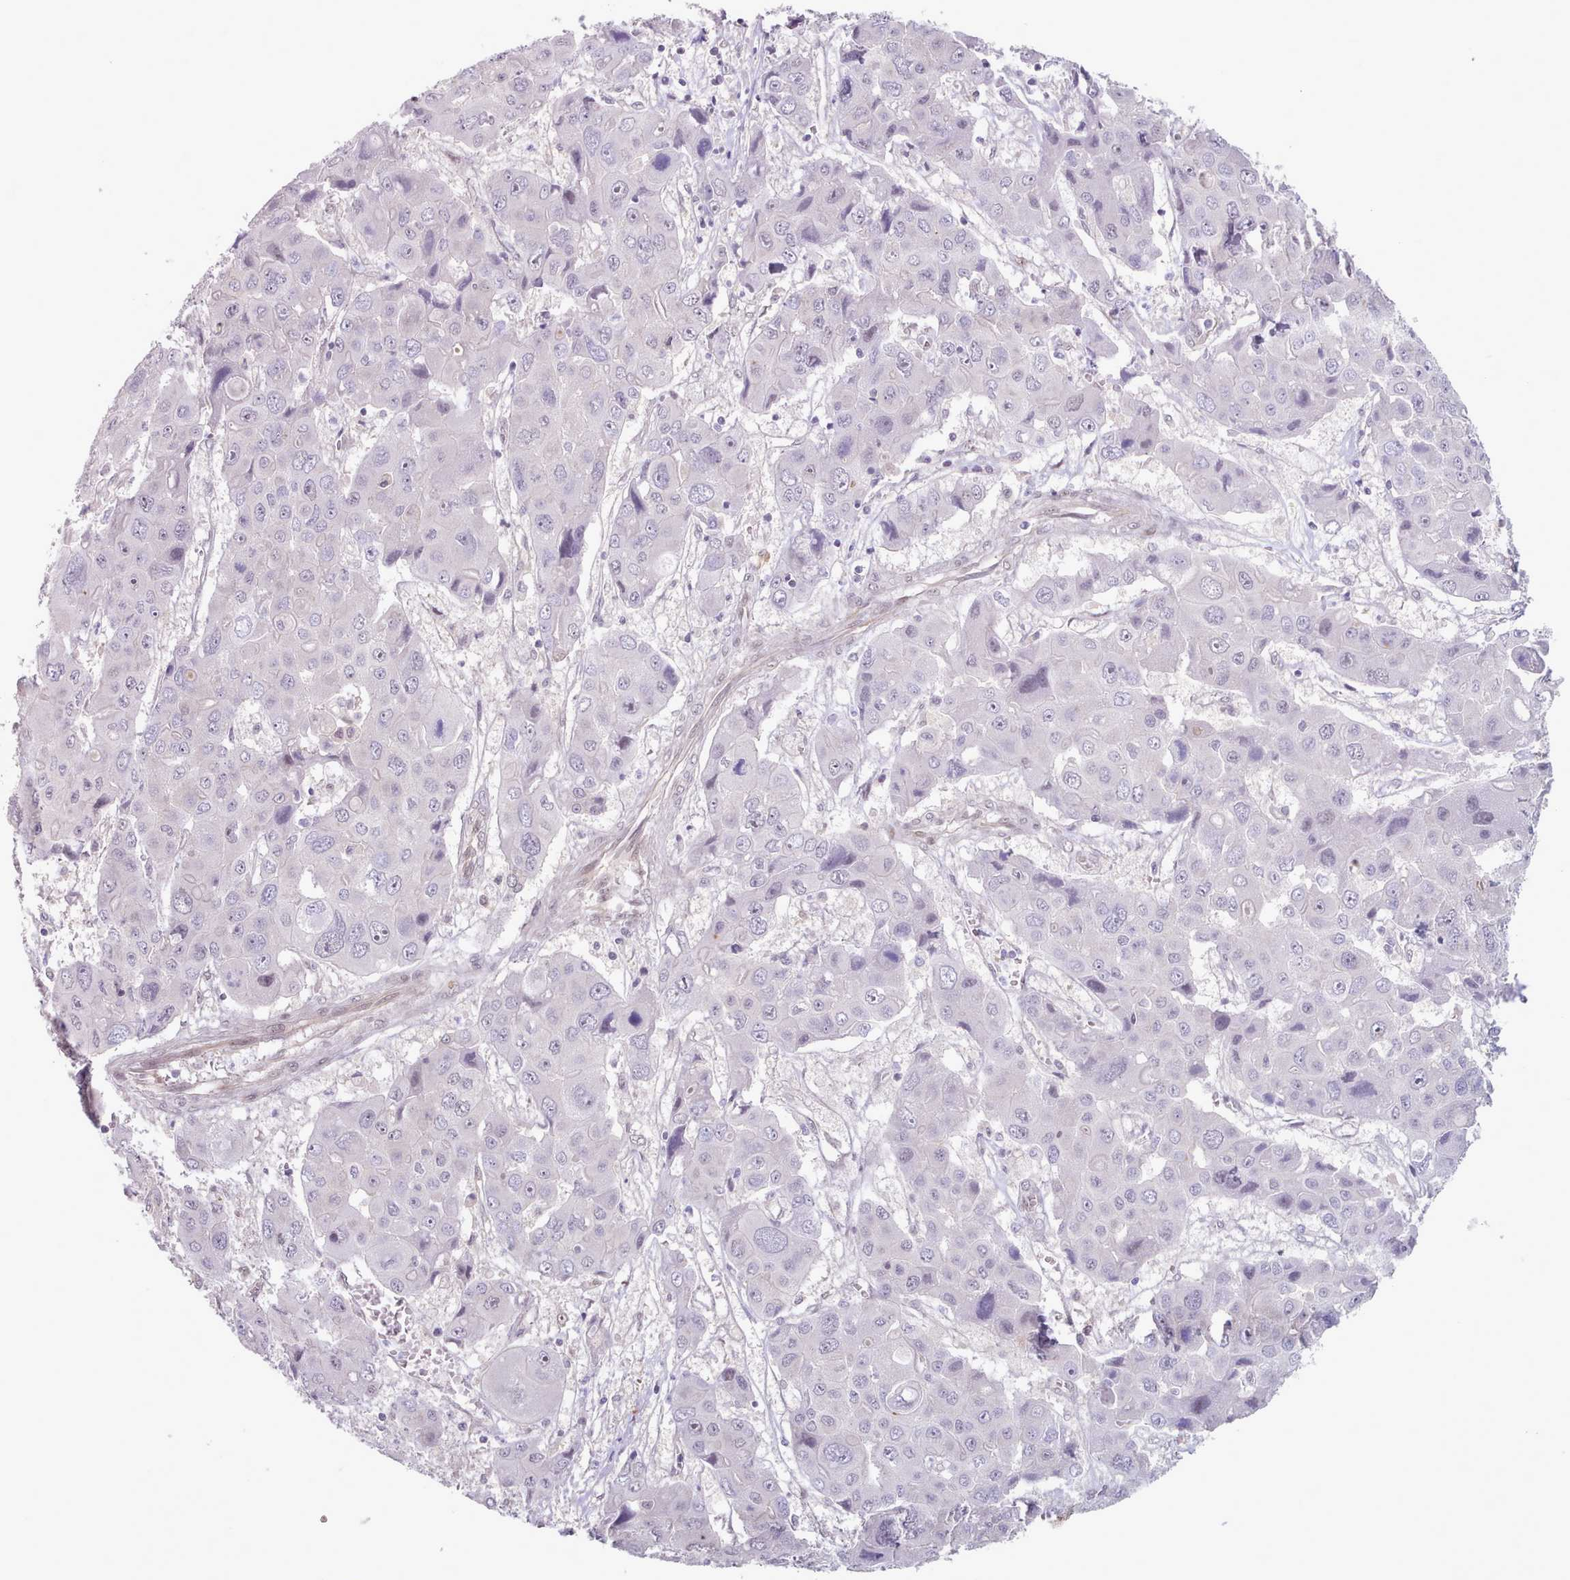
{"staining": {"intensity": "negative", "quantity": "none", "location": "none"}, "tissue": "liver cancer", "cell_type": "Tumor cells", "image_type": "cancer", "snomed": [{"axis": "morphology", "description": "Cholangiocarcinoma"}, {"axis": "topography", "description": "Liver"}], "caption": "High magnification brightfield microscopy of liver cancer (cholangiocarcinoma) stained with DAB (3,3'-diaminobenzidine) (brown) and counterstained with hematoxylin (blue): tumor cells show no significant positivity.", "gene": "CES3", "patient": {"sex": "male", "age": 67}}